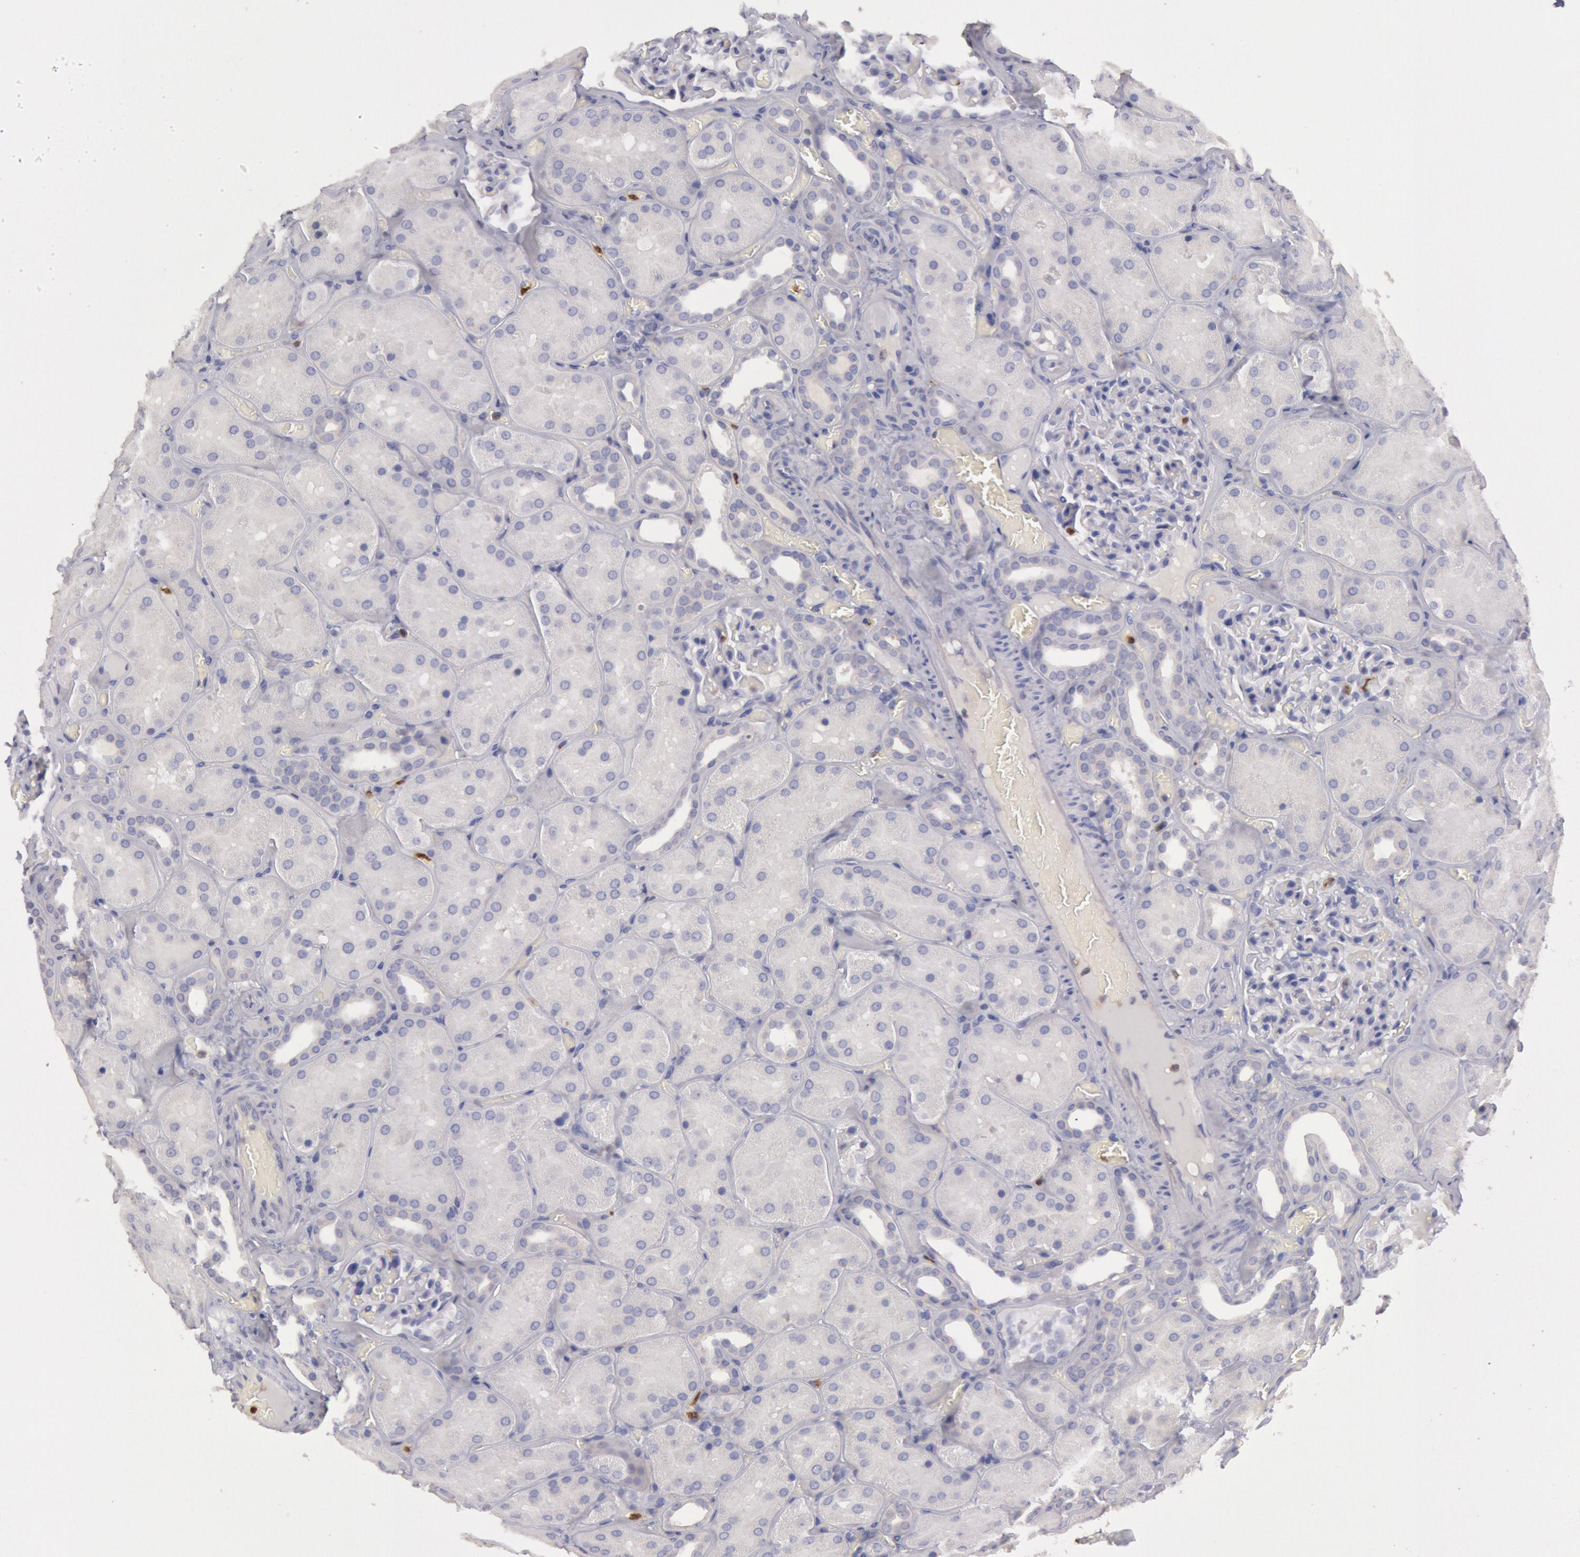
{"staining": {"intensity": "negative", "quantity": "none", "location": "none"}, "tissue": "kidney", "cell_type": "Cells in glomeruli", "image_type": "normal", "snomed": [{"axis": "morphology", "description": "Normal tissue, NOS"}, {"axis": "topography", "description": "Kidney"}], "caption": "IHC photomicrograph of unremarkable human kidney stained for a protein (brown), which demonstrates no staining in cells in glomeruli. The staining was performed using DAB to visualize the protein expression in brown, while the nuclei were stained in blue with hematoxylin (Magnification: 20x).", "gene": "RAB27A", "patient": {"sex": "male", "age": 28}}